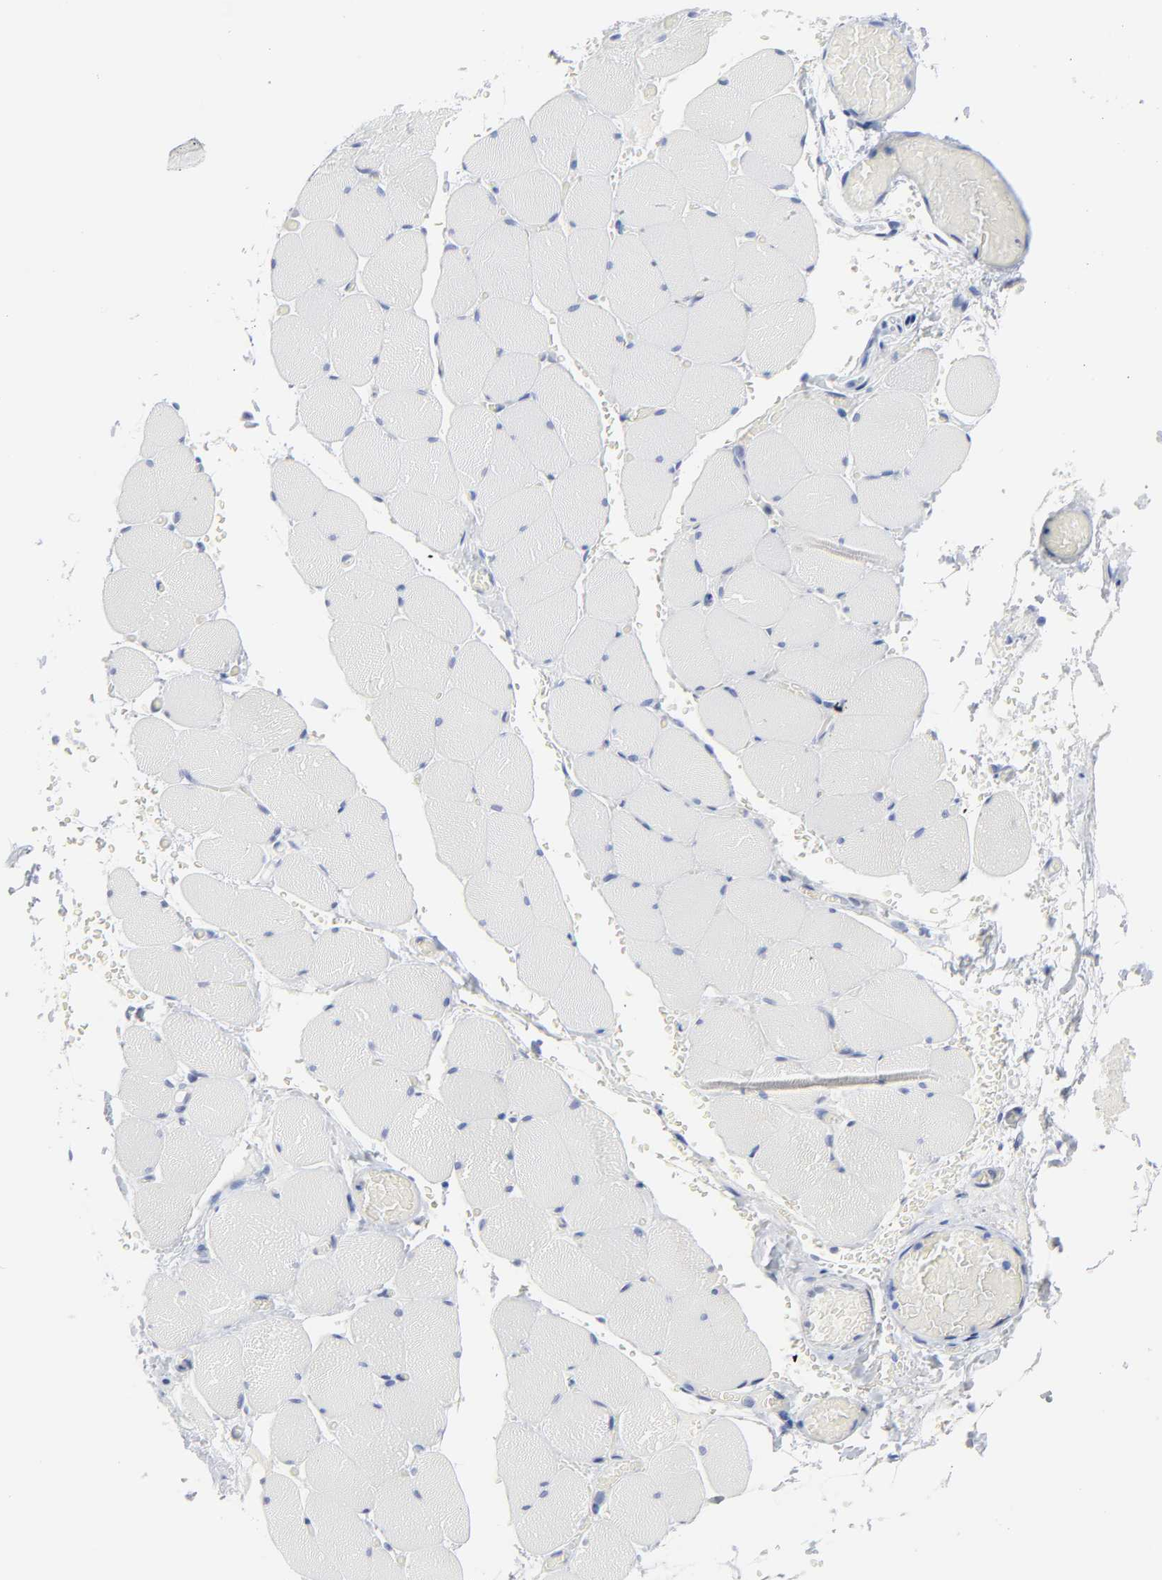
{"staining": {"intensity": "negative", "quantity": "none", "location": "none"}, "tissue": "skeletal muscle", "cell_type": "Myocytes", "image_type": "normal", "snomed": [{"axis": "morphology", "description": "Normal tissue, NOS"}, {"axis": "topography", "description": "Skeletal muscle"}, {"axis": "topography", "description": "Soft tissue"}], "caption": "This is a photomicrograph of immunohistochemistry staining of unremarkable skeletal muscle, which shows no staining in myocytes.", "gene": "CLEC4G", "patient": {"sex": "female", "age": 58}}